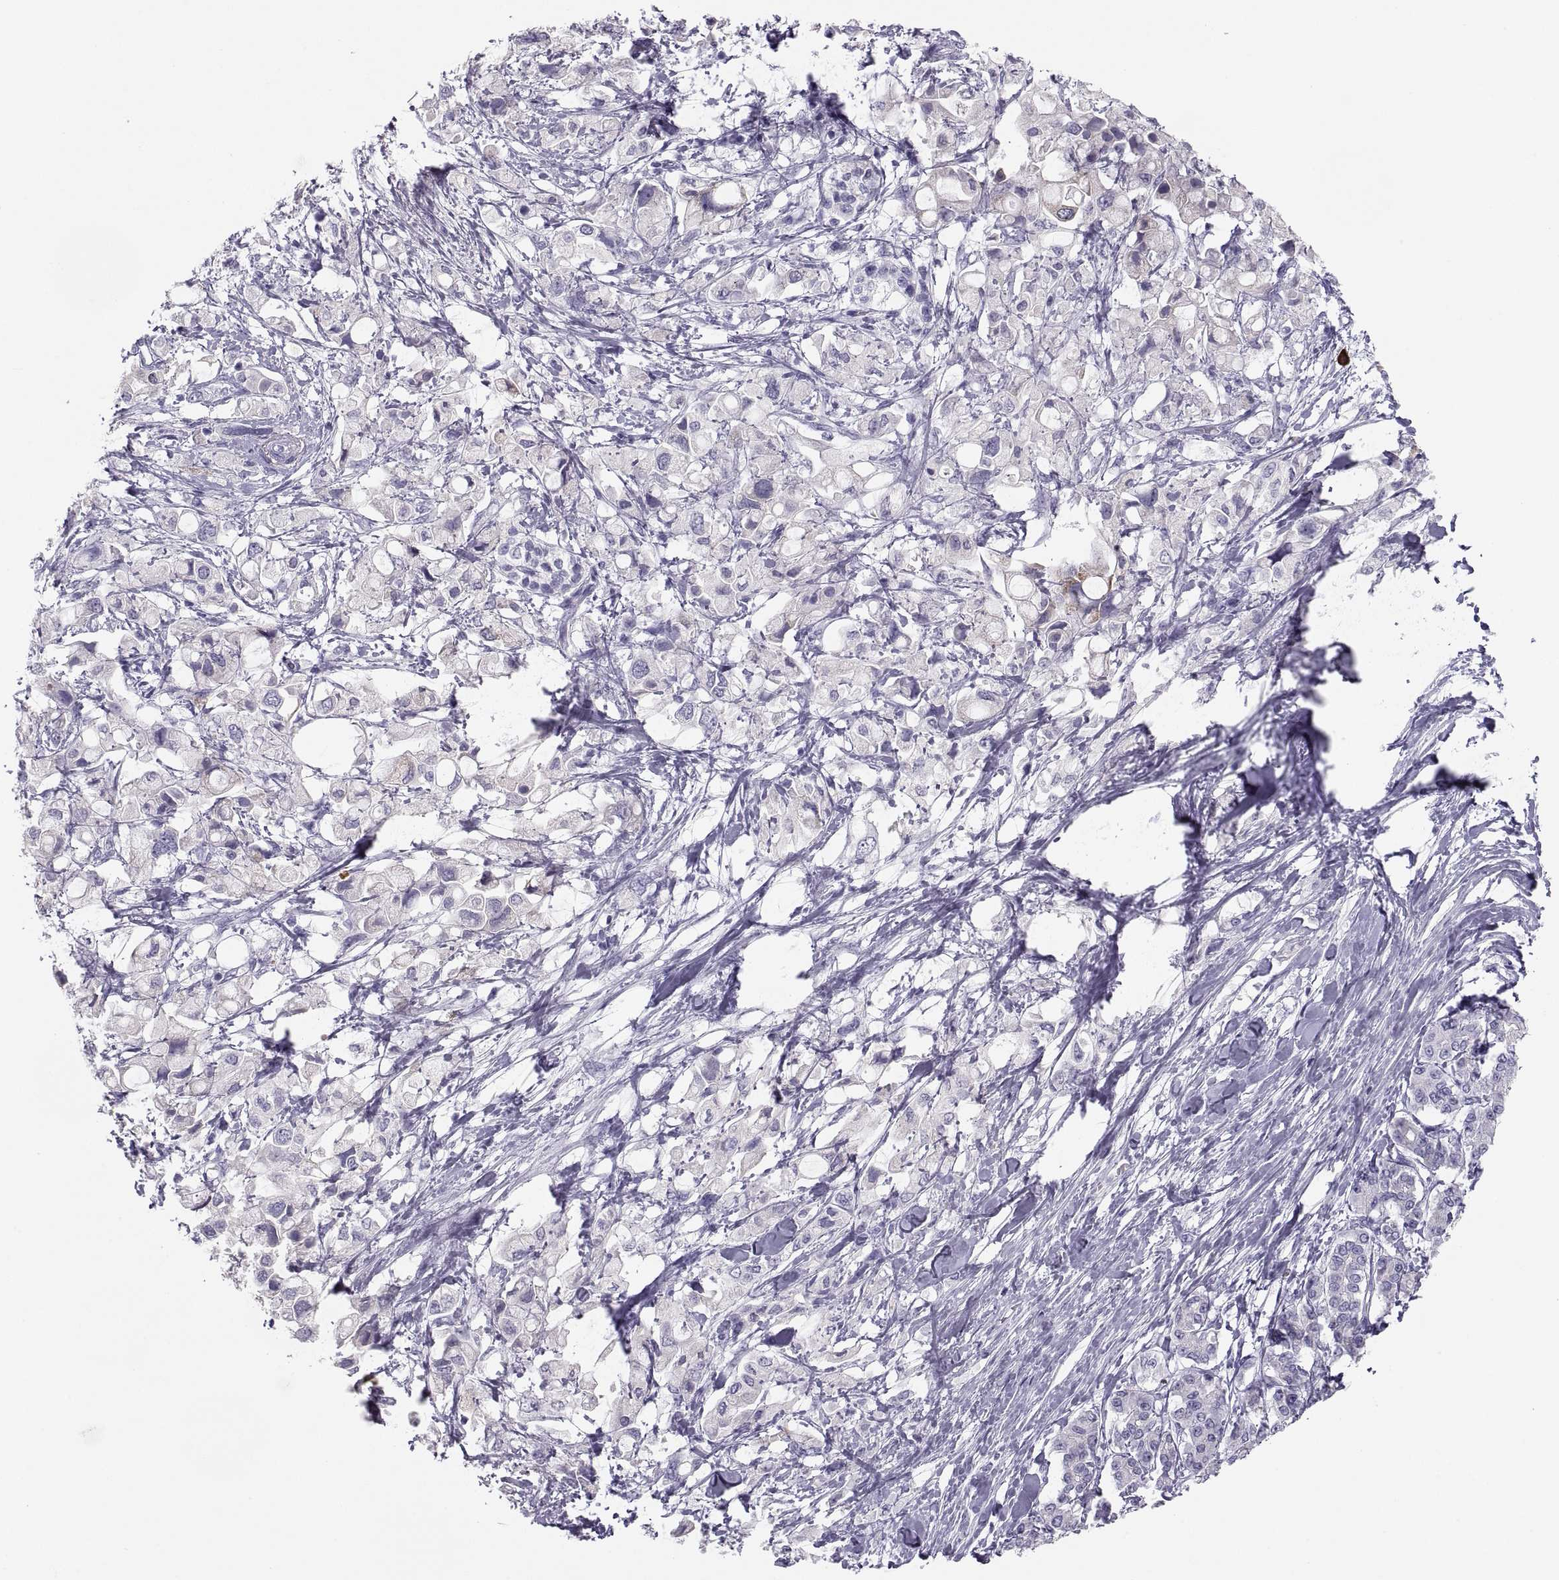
{"staining": {"intensity": "negative", "quantity": "none", "location": "none"}, "tissue": "pancreatic cancer", "cell_type": "Tumor cells", "image_type": "cancer", "snomed": [{"axis": "morphology", "description": "Adenocarcinoma, NOS"}, {"axis": "topography", "description": "Pancreas"}], "caption": "Tumor cells are negative for protein expression in human pancreatic cancer (adenocarcinoma). (DAB immunohistochemistry, high magnification).", "gene": "MAGEB2", "patient": {"sex": "female", "age": 56}}